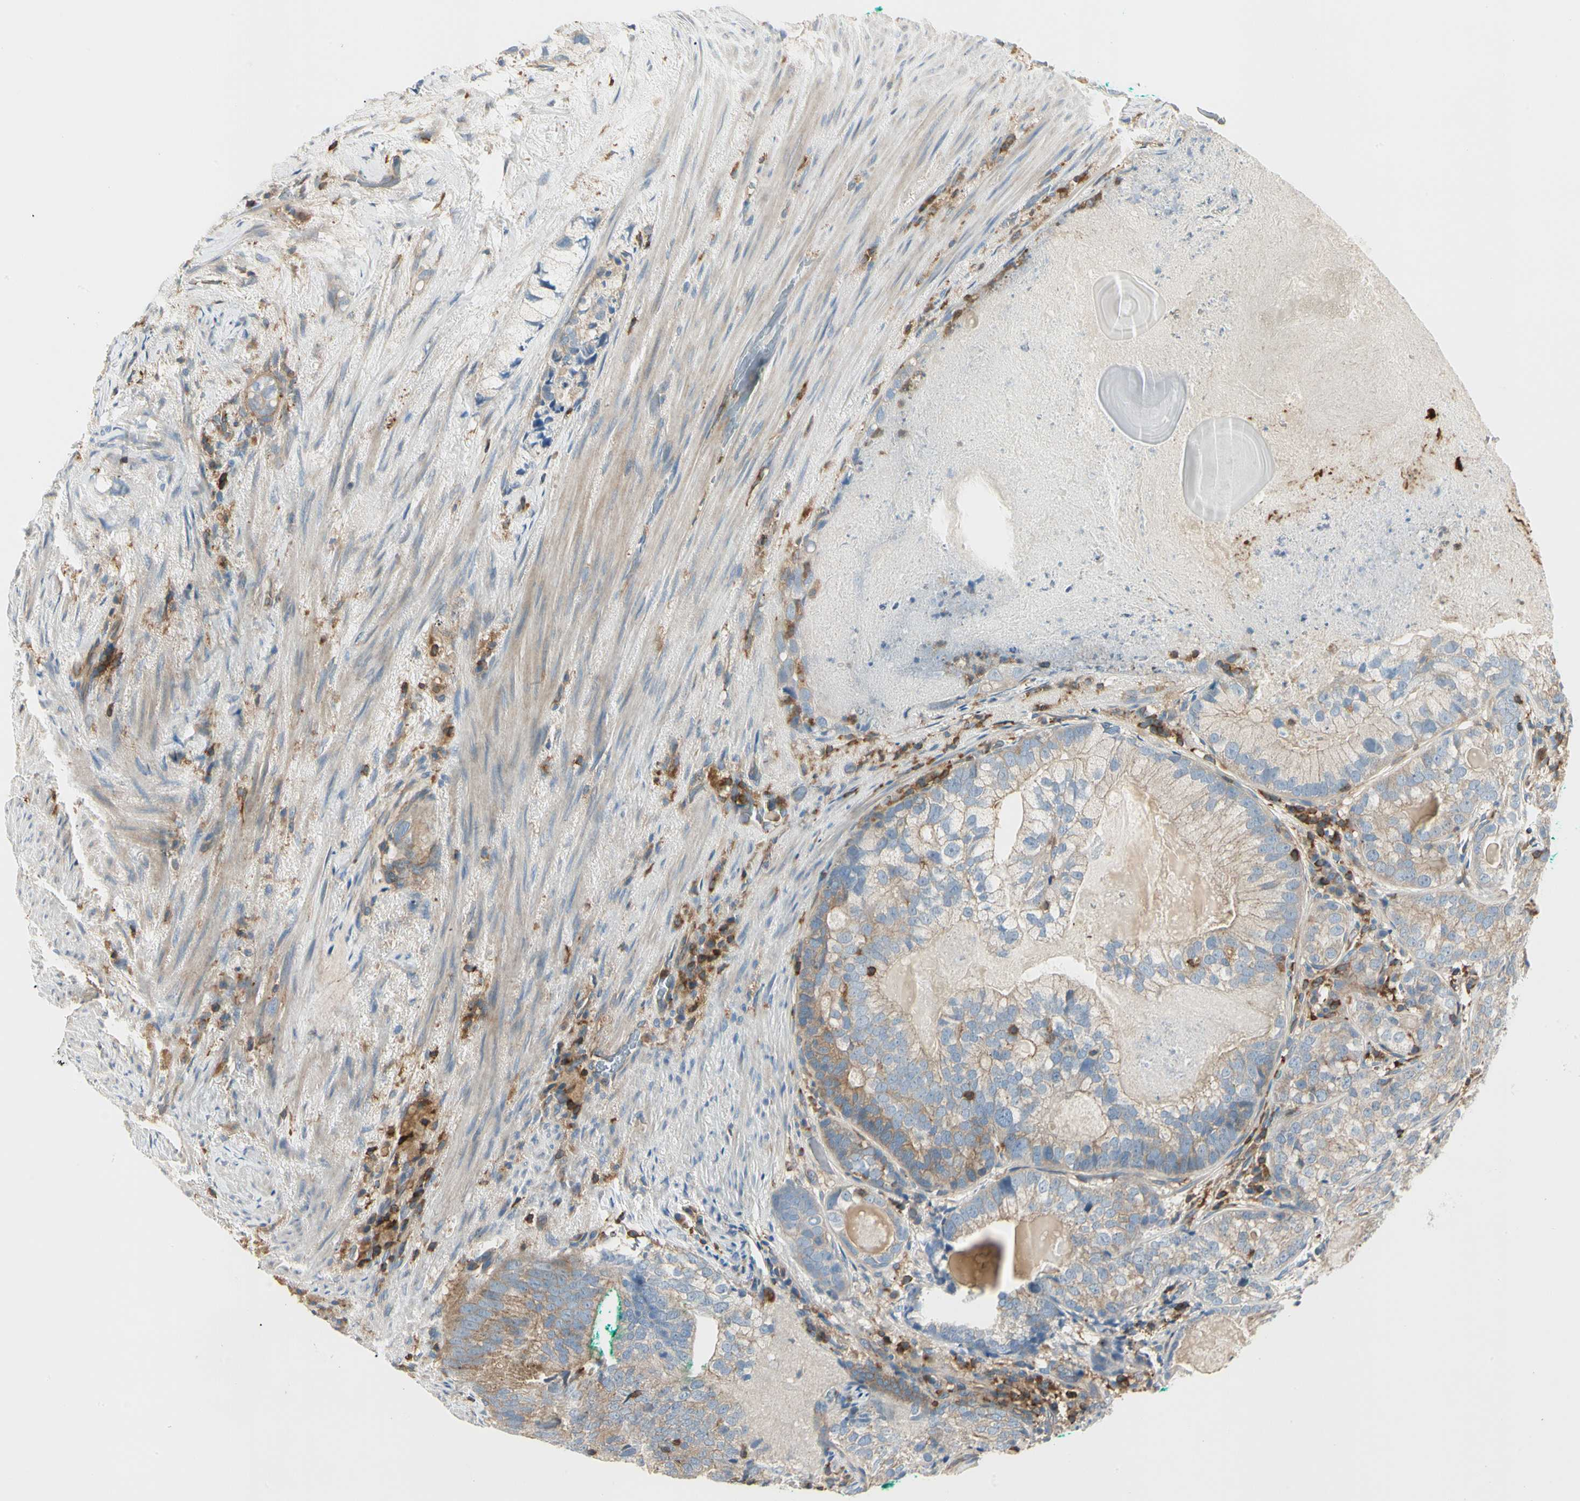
{"staining": {"intensity": "weak", "quantity": "25%-75%", "location": "cytoplasmic/membranous"}, "tissue": "prostate cancer", "cell_type": "Tumor cells", "image_type": "cancer", "snomed": [{"axis": "morphology", "description": "Adenocarcinoma, High grade"}, {"axis": "topography", "description": "Prostate"}], "caption": "Human prostate adenocarcinoma (high-grade) stained with a protein marker exhibits weak staining in tumor cells.", "gene": "CAPZA2", "patient": {"sex": "male", "age": 66}}